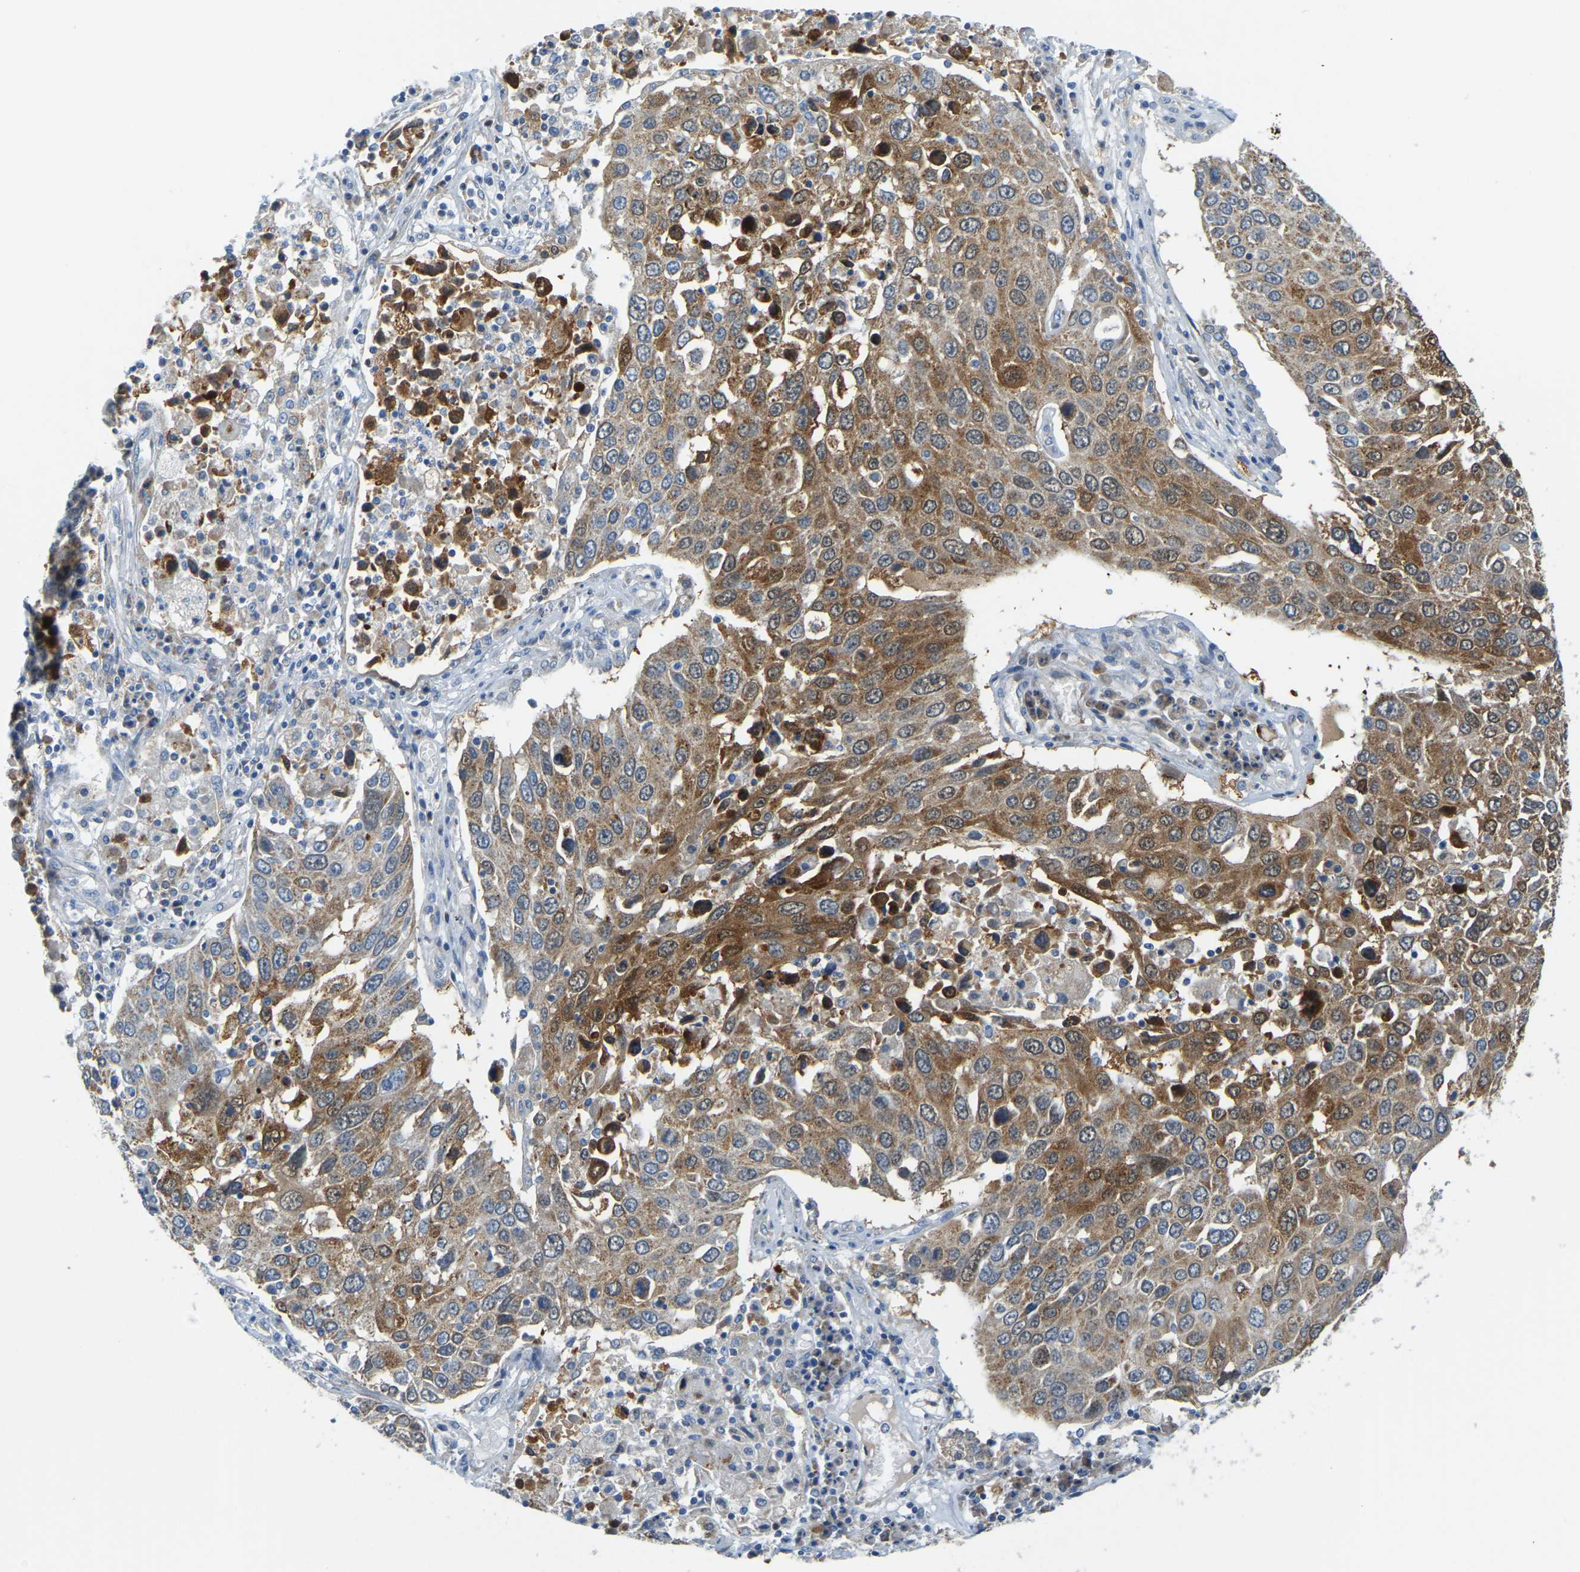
{"staining": {"intensity": "moderate", "quantity": ">75%", "location": "cytoplasmic/membranous"}, "tissue": "lung cancer", "cell_type": "Tumor cells", "image_type": "cancer", "snomed": [{"axis": "morphology", "description": "Squamous cell carcinoma, NOS"}, {"axis": "topography", "description": "Lung"}], "caption": "A brown stain labels moderate cytoplasmic/membranous staining of a protein in human lung cancer tumor cells.", "gene": "GDA", "patient": {"sex": "male", "age": 65}}